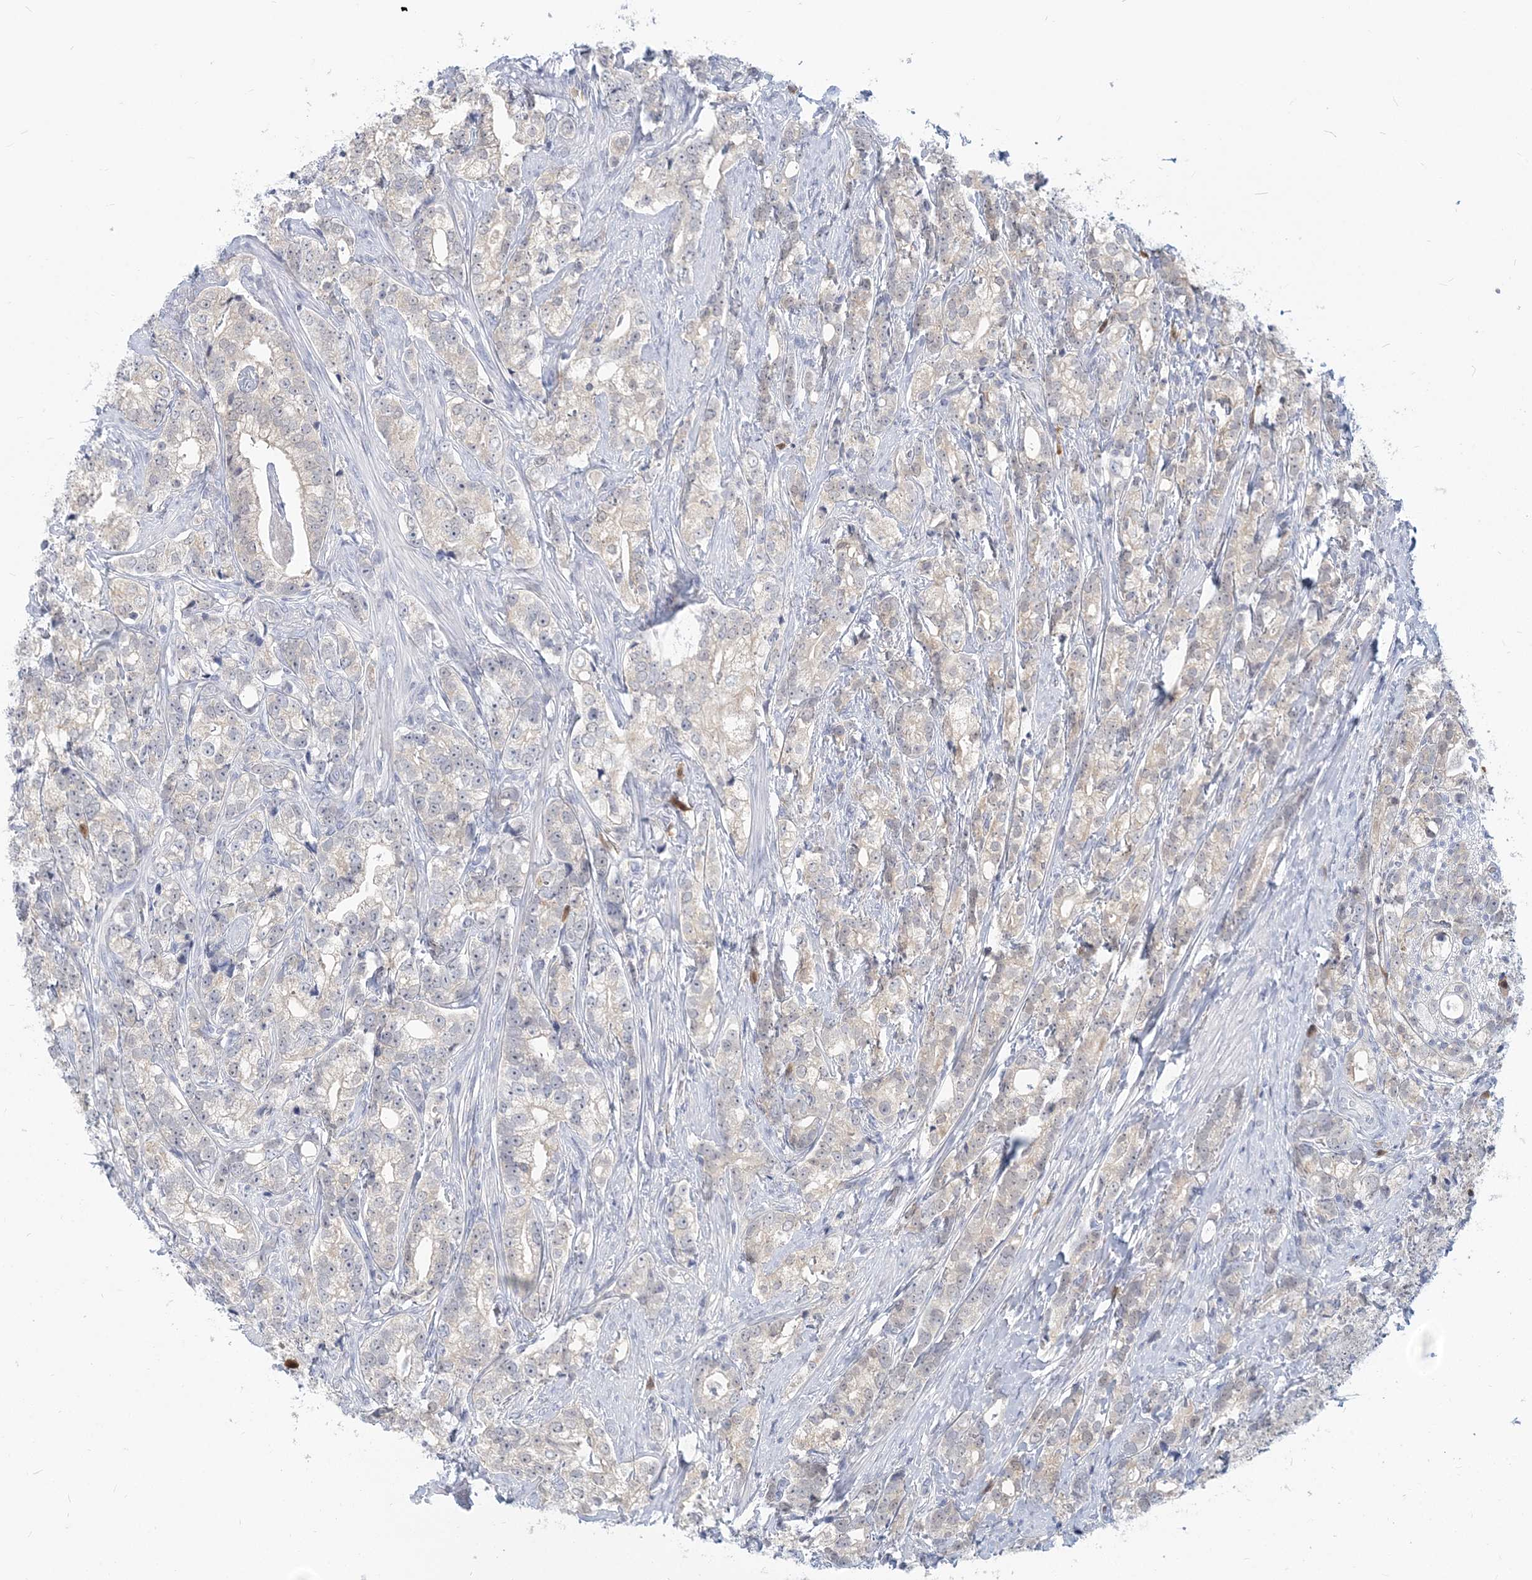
{"staining": {"intensity": "negative", "quantity": "none", "location": "none"}, "tissue": "prostate cancer", "cell_type": "Tumor cells", "image_type": "cancer", "snomed": [{"axis": "morphology", "description": "Adenocarcinoma, High grade"}, {"axis": "topography", "description": "Prostate"}], "caption": "Tumor cells show no significant protein positivity in prostate cancer.", "gene": "GMPPA", "patient": {"sex": "male", "age": 69}}